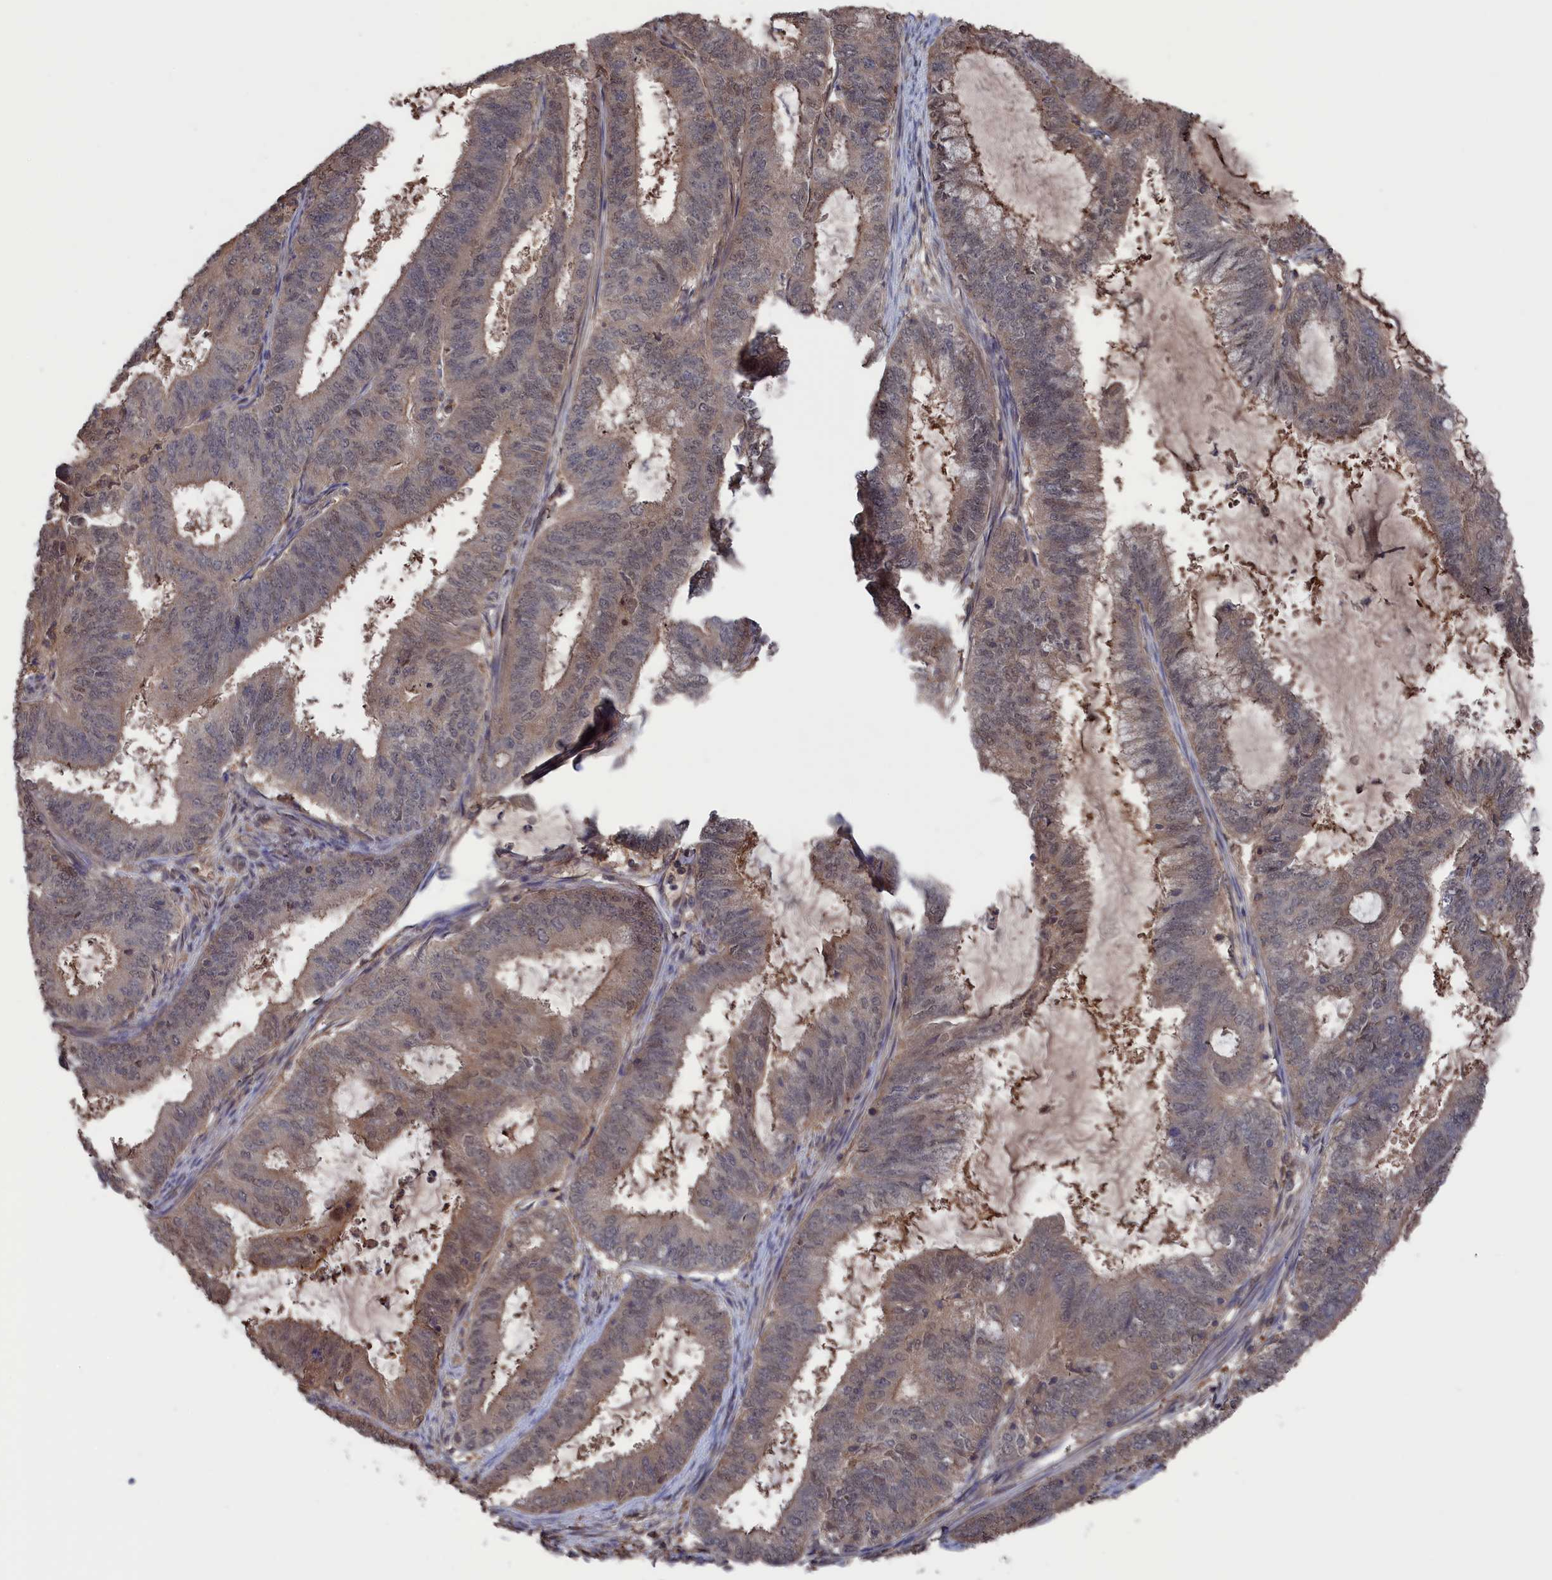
{"staining": {"intensity": "moderate", "quantity": "25%-75%", "location": "cytoplasmic/membranous,nuclear"}, "tissue": "endometrial cancer", "cell_type": "Tumor cells", "image_type": "cancer", "snomed": [{"axis": "morphology", "description": "Adenocarcinoma, NOS"}, {"axis": "topography", "description": "Endometrium"}], "caption": "Immunohistochemistry (IHC) photomicrograph of endometrial adenocarcinoma stained for a protein (brown), which reveals medium levels of moderate cytoplasmic/membranous and nuclear positivity in approximately 25%-75% of tumor cells.", "gene": "NUTF2", "patient": {"sex": "female", "age": 51}}